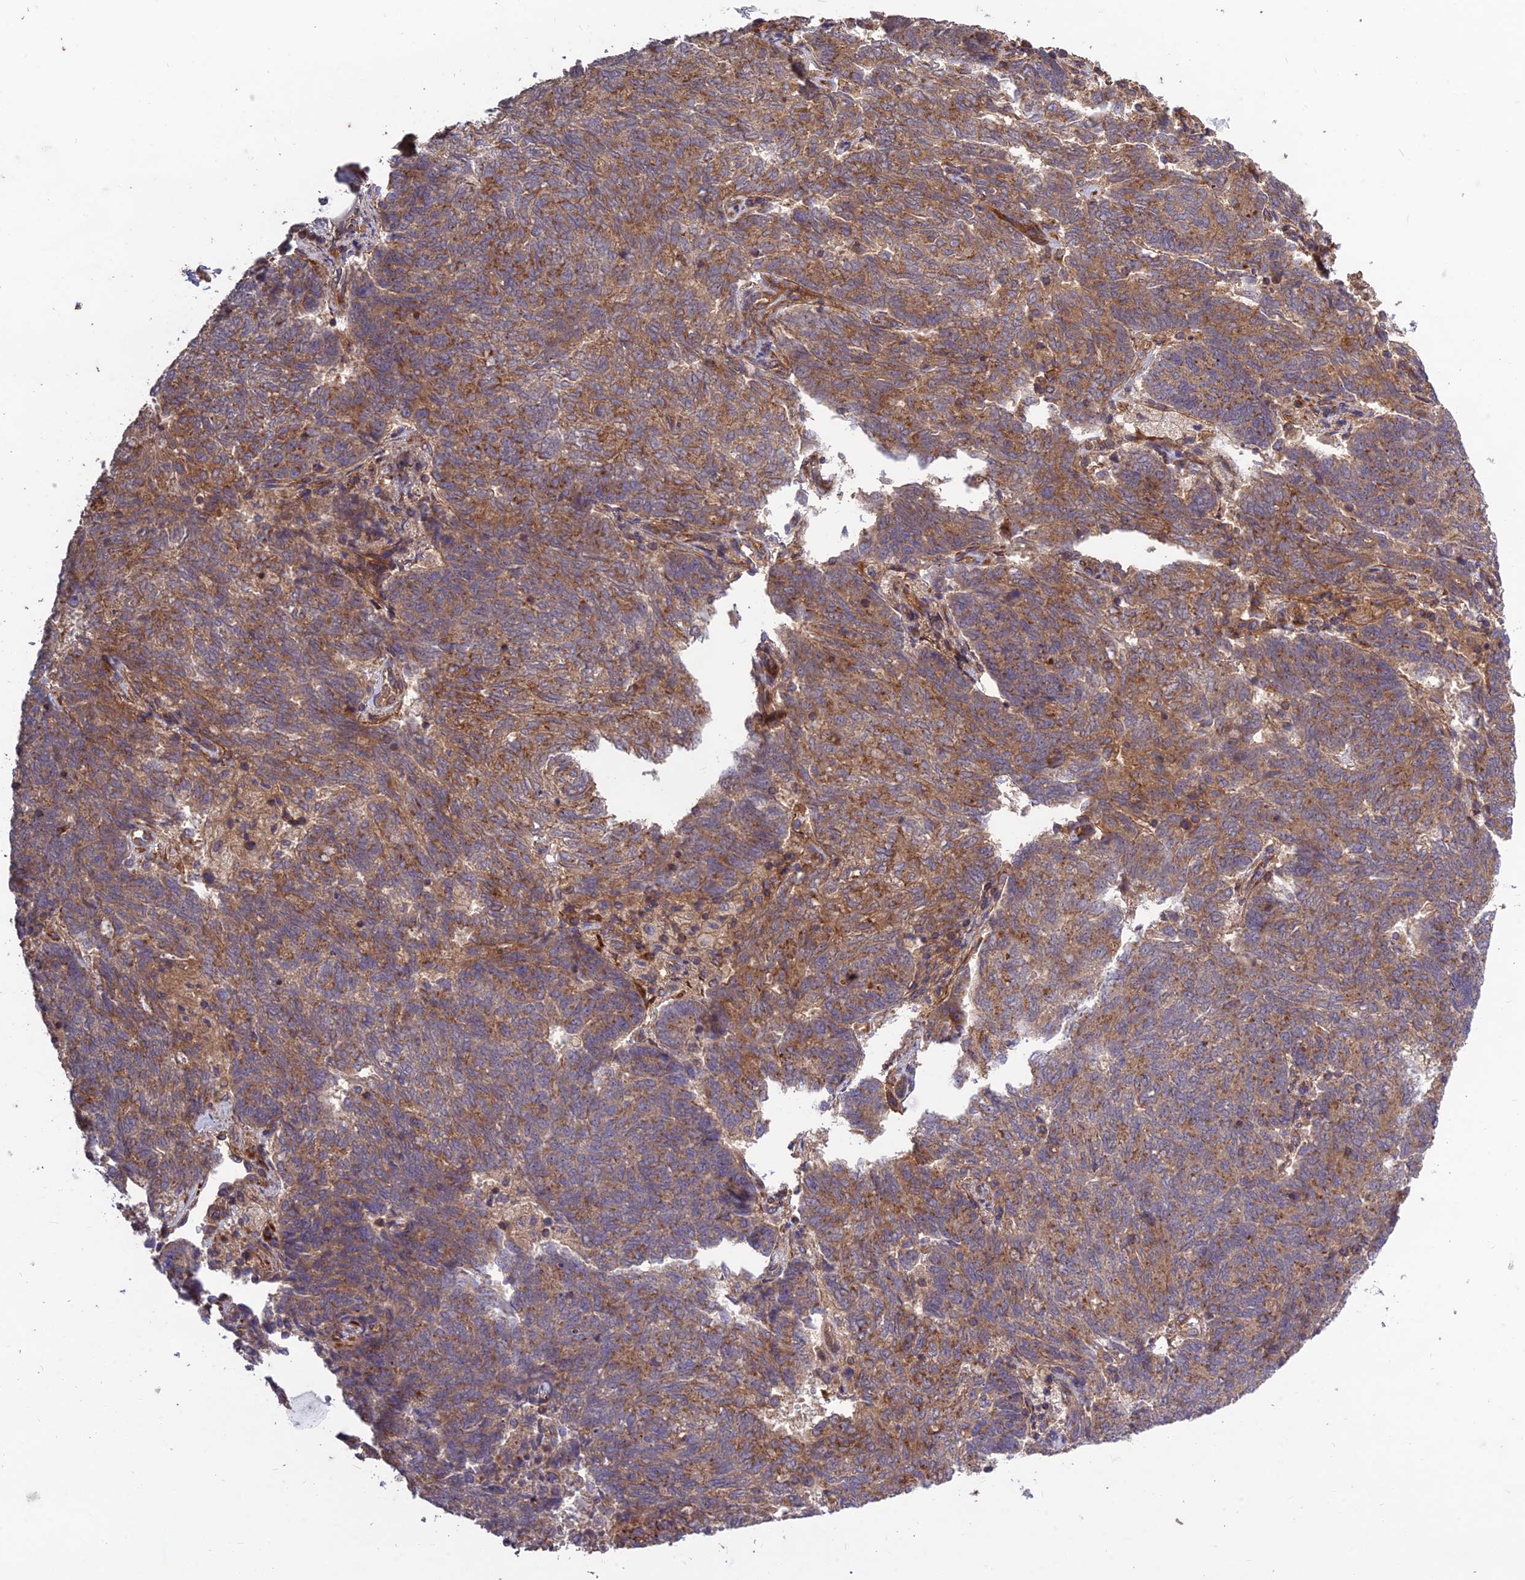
{"staining": {"intensity": "moderate", "quantity": "25%-75%", "location": "cytoplasmic/membranous"}, "tissue": "endometrial cancer", "cell_type": "Tumor cells", "image_type": "cancer", "snomed": [{"axis": "morphology", "description": "Adenocarcinoma, NOS"}, {"axis": "topography", "description": "Endometrium"}], "caption": "The histopathology image exhibits immunohistochemical staining of endometrial cancer (adenocarcinoma). There is moderate cytoplasmic/membranous expression is present in about 25%-75% of tumor cells.", "gene": "TMEM131L", "patient": {"sex": "female", "age": 80}}